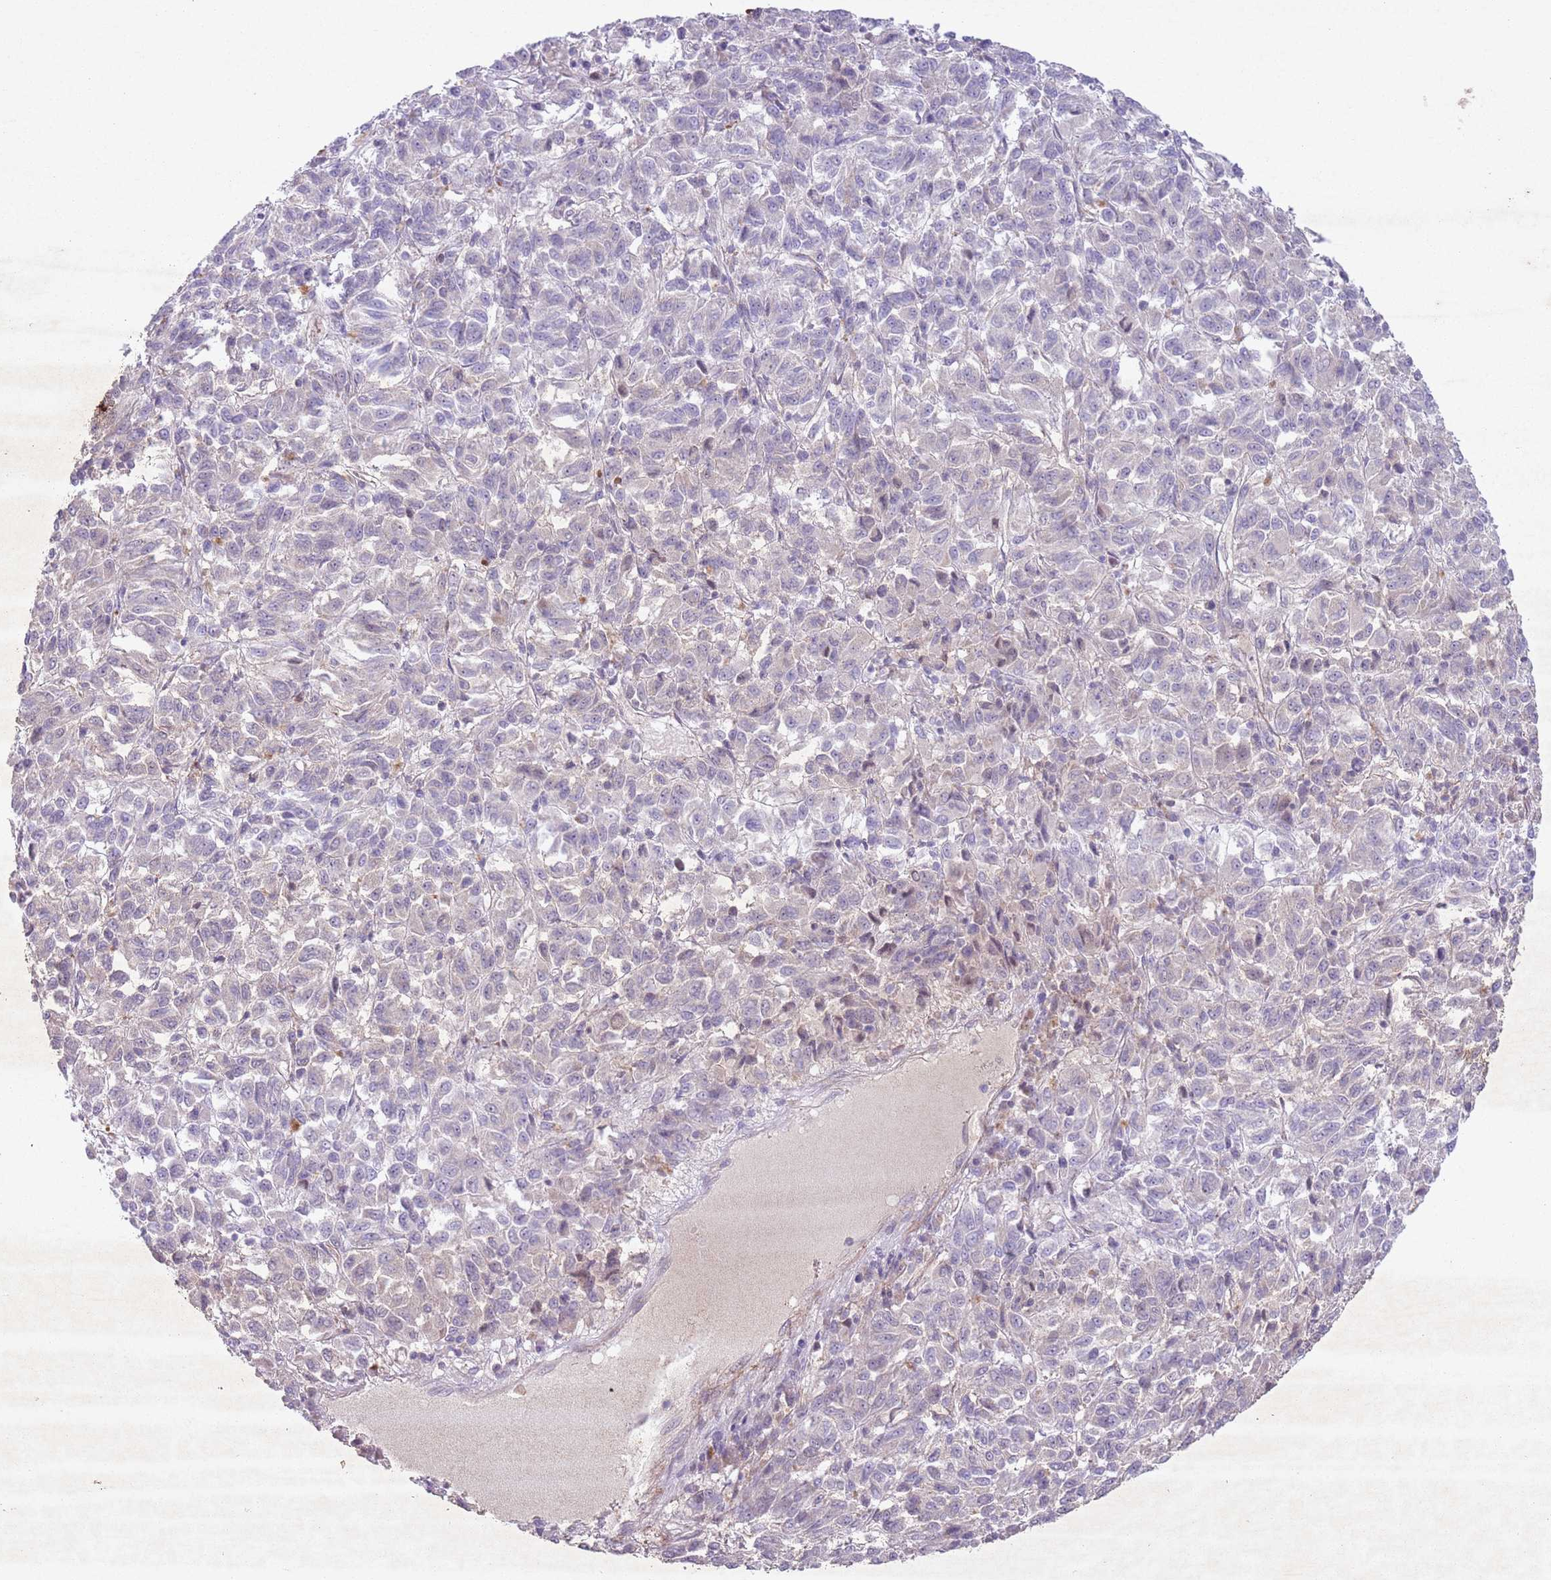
{"staining": {"intensity": "negative", "quantity": "none", "location": "none"}, "tissue": "melanoma", "cell_type": "Tumor cells", "image_type": "cancer", "snomed": [{"axis": "morphology", "description": "Malignant melanoma, Metastatic site"}, {"axis": "topography", "description": "Lung"}], "caption": "A photomicrograph of melanoma stained for a protein exhibits no brown staining in tumor cells.", "gene": "CCNI", "patient": {"sex": "male", "age": 64}}